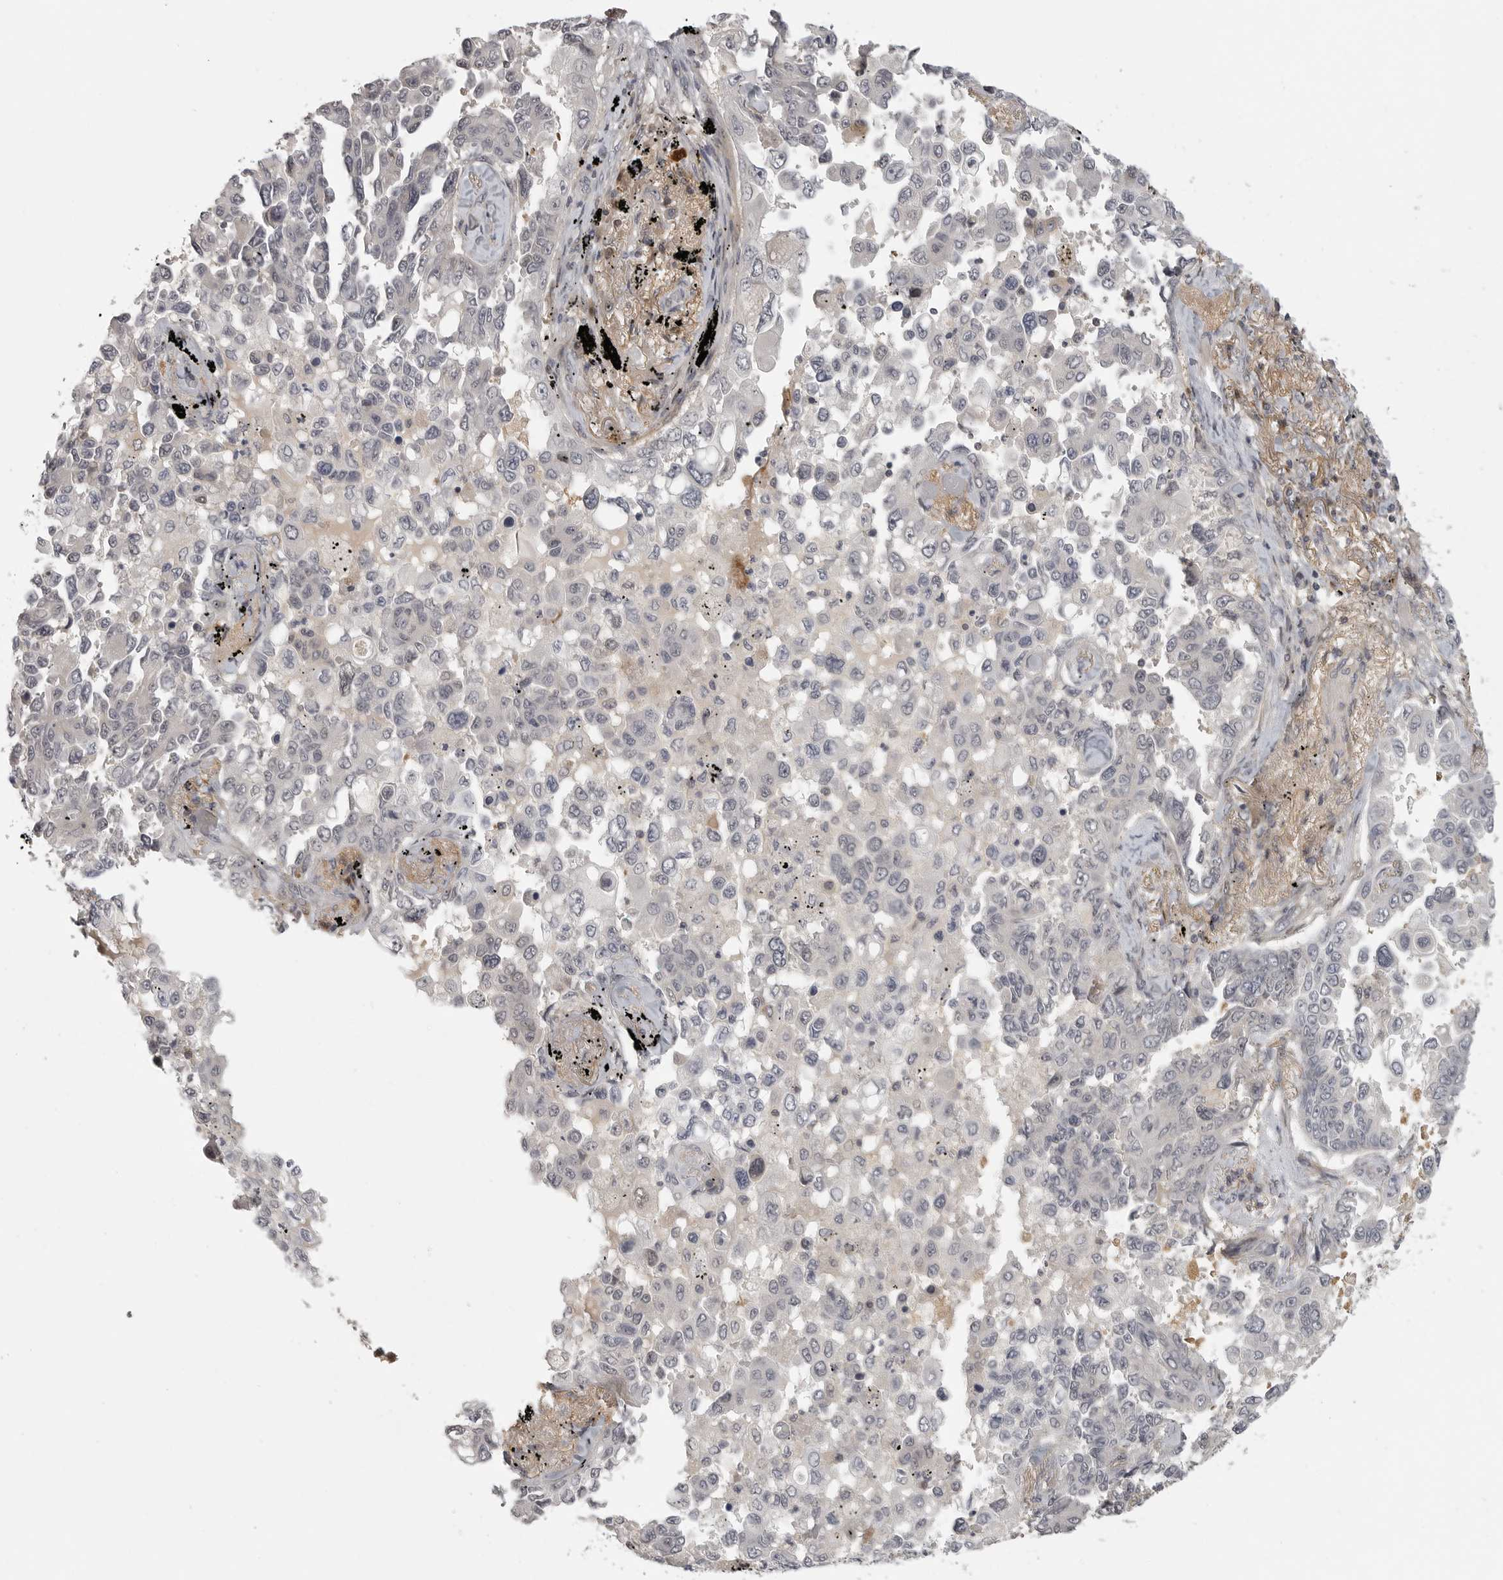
{"staining": {"intensity": "negative", "quantity": "none", "location": "none"}, "tissue": "lung cancer", "cell_type": "Tumor cells", "image_type": "cancer", "snomed": [{"axis": "morphology", "description": "Adenocarcinoma, NOS"}, {"axis": "topography", "description": "Lung"}], "caption": "Immunohistochemistry histopathology image of lung cancer stained for a protein (brown), which reveals no staining in tumor cells.", "gene": "UROD", "patient": {"sex": "female", "age": 67}}